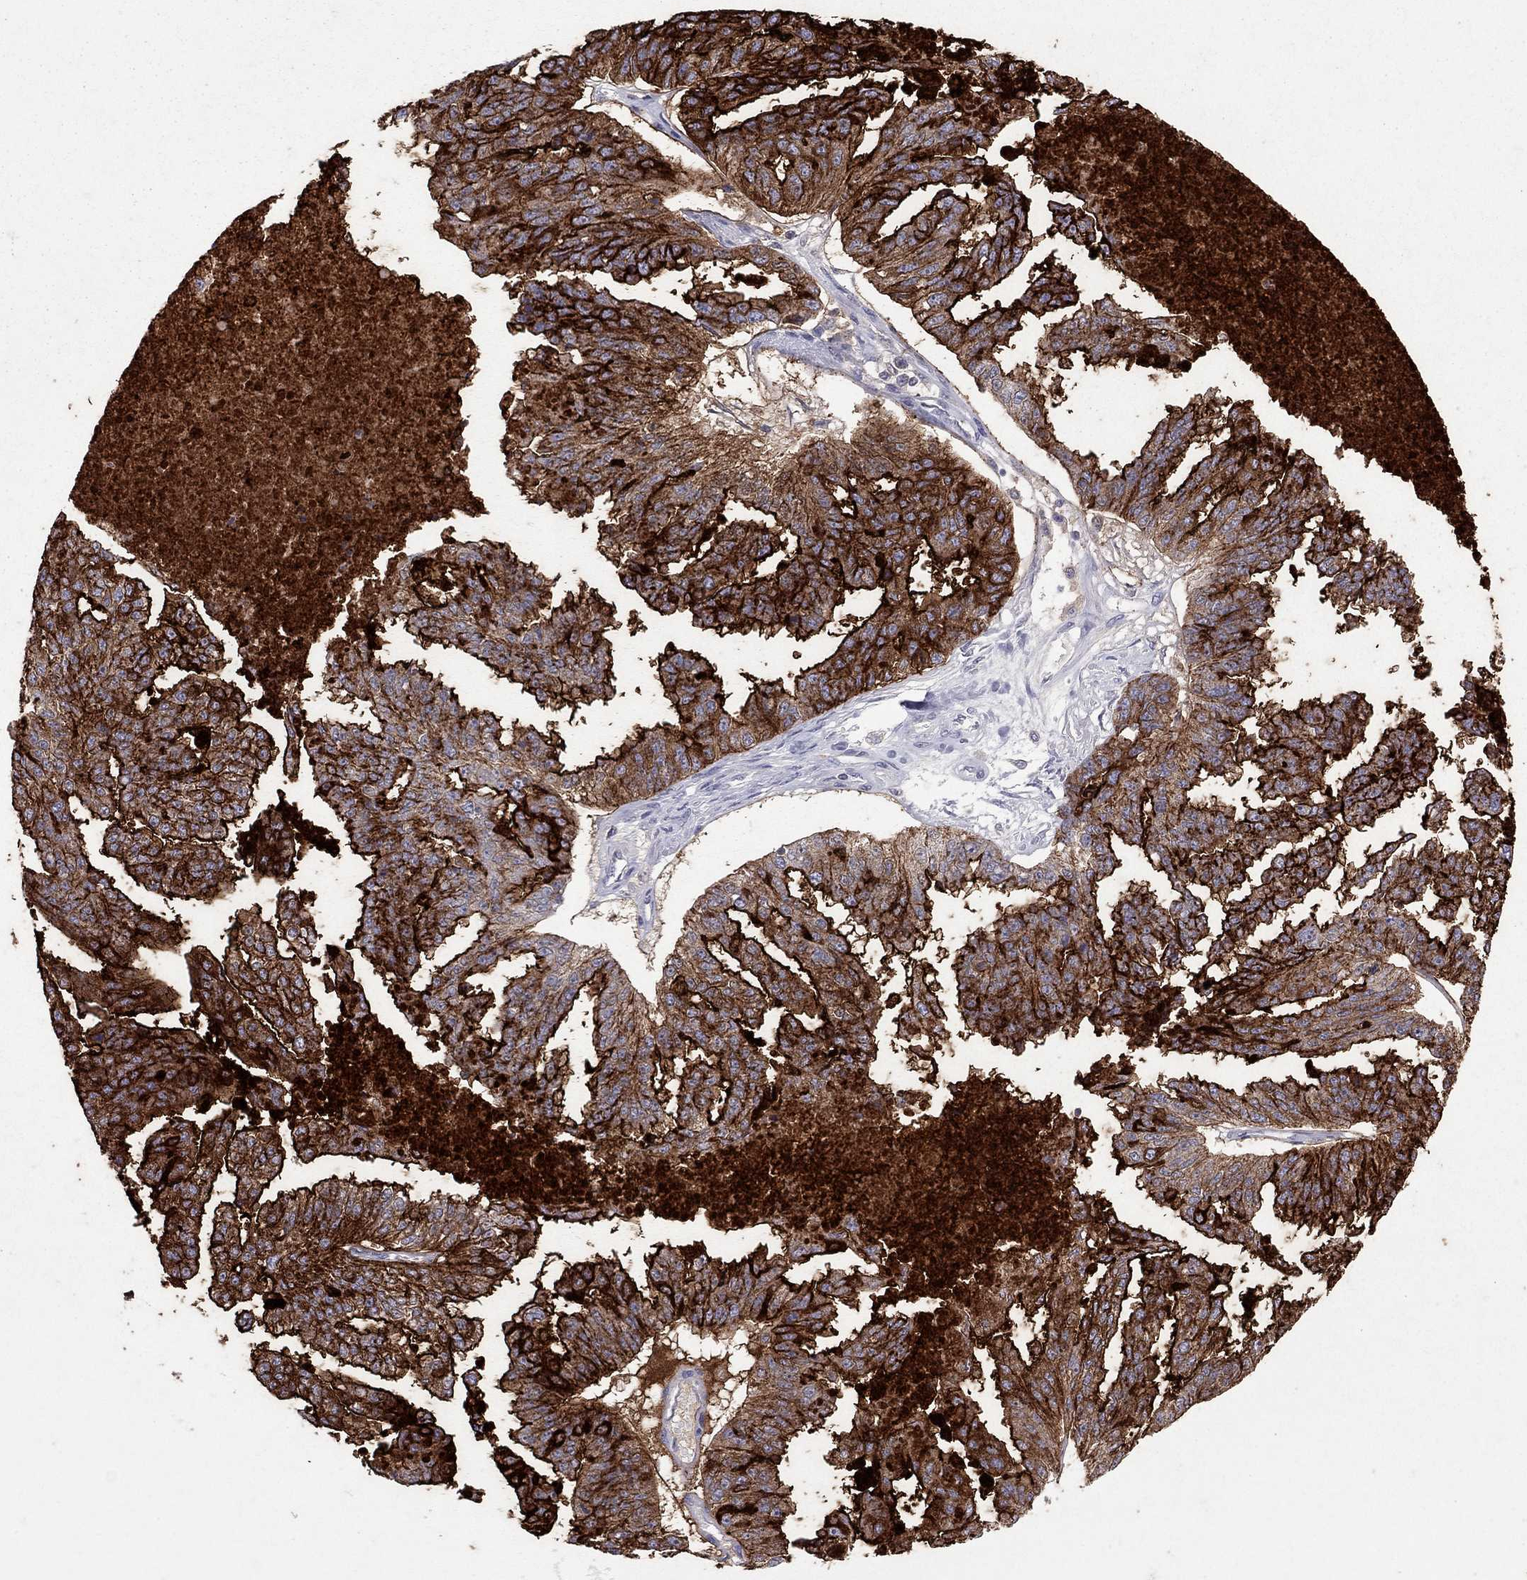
{"staining": {"intensity": "strong", "quantity": ">75%", "location": "cytoplasmic/membranous"}, "tissue": "ovarian cancer", "cell_type": "Tumor cells", "image_type": "cancer", "snomed": [{"axis": "morphology", "description": "Cystadenocarcinoma, serous, NOS"}, {"axis": "topography", "description": "Ovary"}], "caption": "This histopathology image displays immunohistochemistry (IHC) staining of ovarian serous cystadenocarcinoma, with high strong cytoplasmic/membranous staining in approximately >75% of tumor cells.", "gene": "MUC16", "patient": {"sex": "female", "age": 58}}